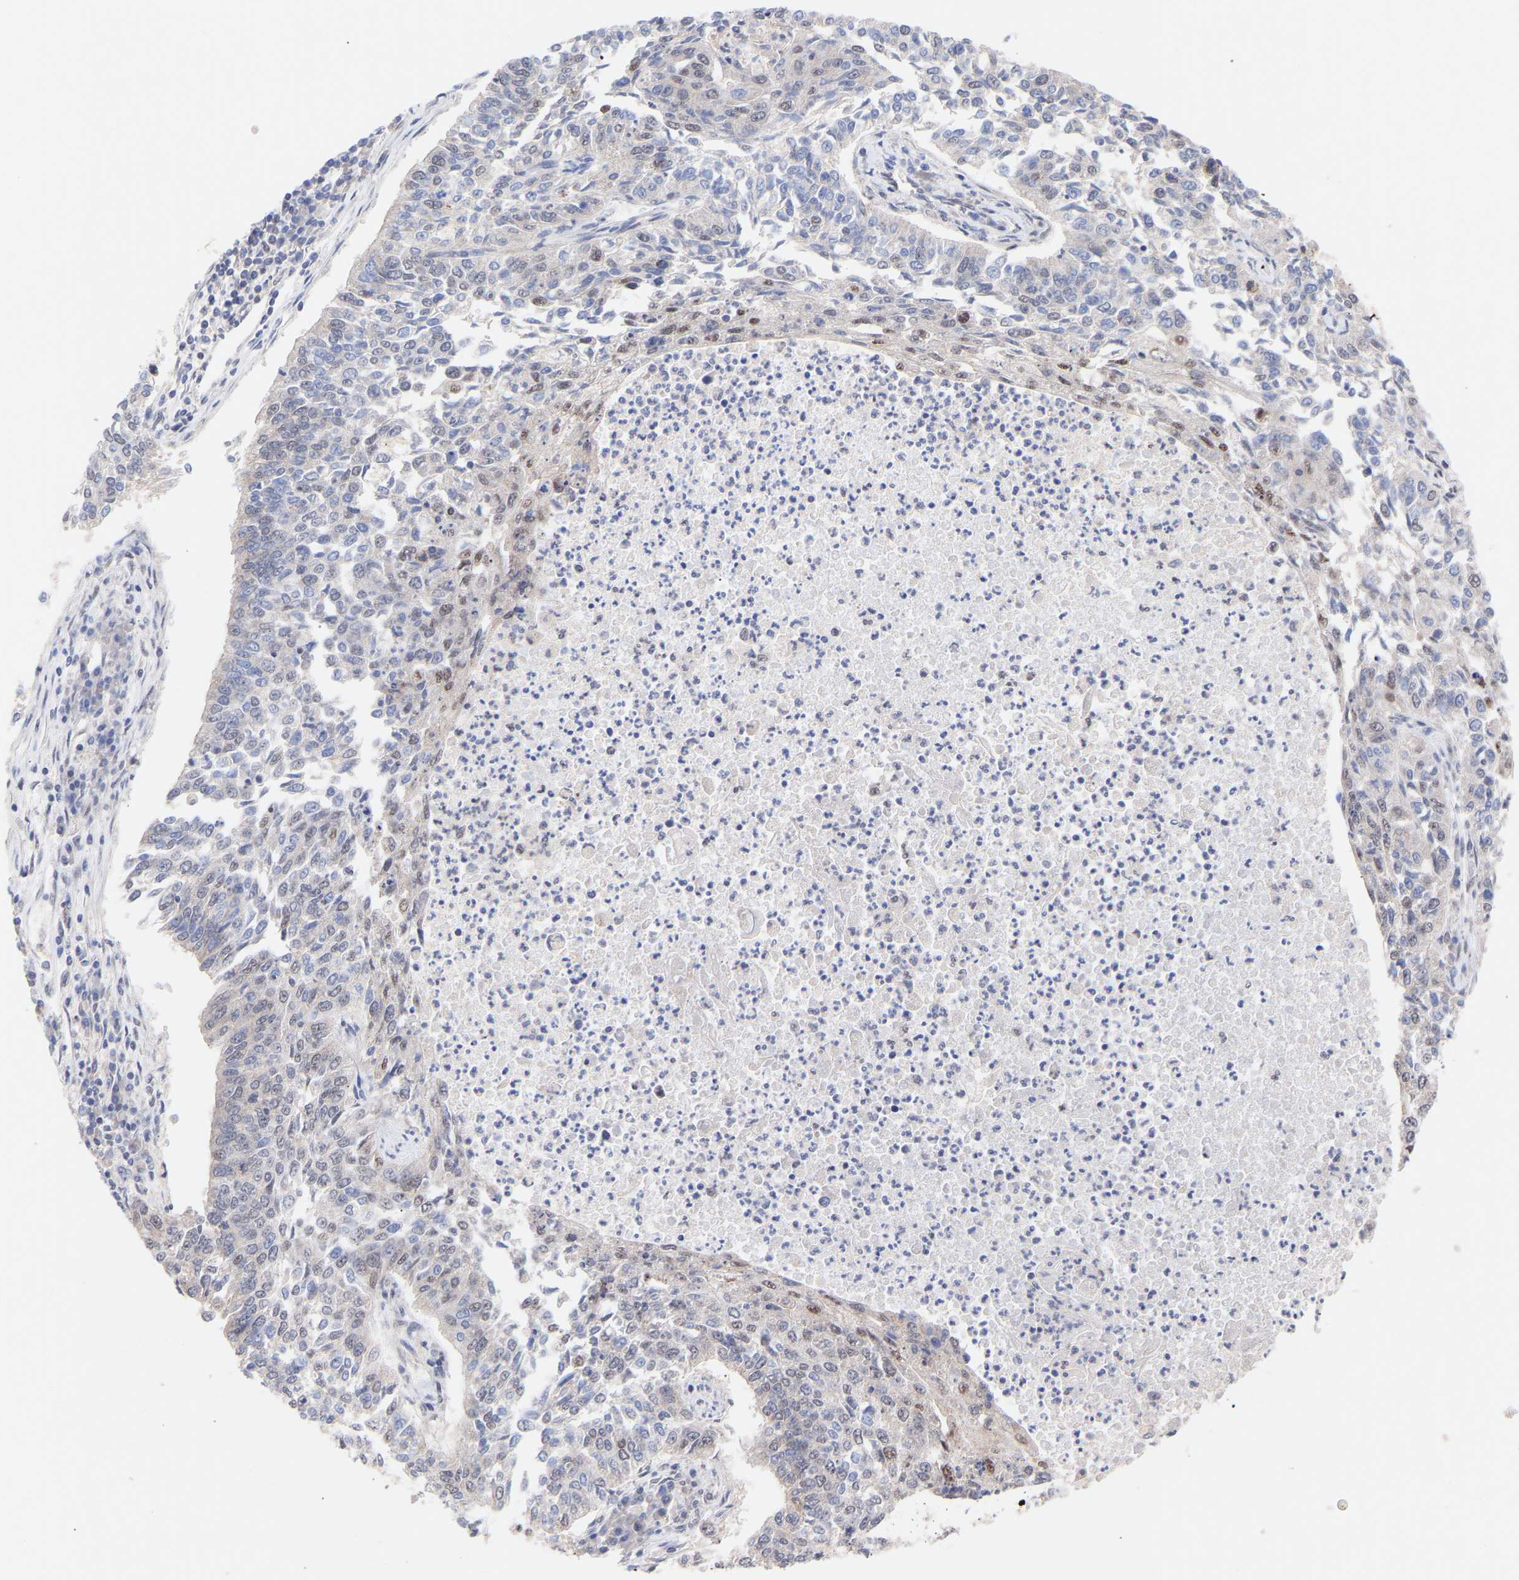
{"staining": {"intensity": "weak", "quantity": "<25%", "location": "nuclear"}, "tissue": "lung cancer", "cell_type": "Tumor cells", "image_type": "cancer", "snomed": [{"axis": "morphology", "description": "Normal tissue, NOS"}, {"axis": "morphology", "description": "Squamous cell carcinoma, NOS"}, {"axis": "topography", "description": "Cartilage tissue"}, {"axis": "topography", "description": "Bronchus"}, {"axis": "topography", "description": "Lung"}], "caption": "Tumor cells are negative for brown protein staining in lung cancer (squamous cell carcinoma).", "gene": "PDLIM5", "patient": {"sex": "female", "age": 49}}